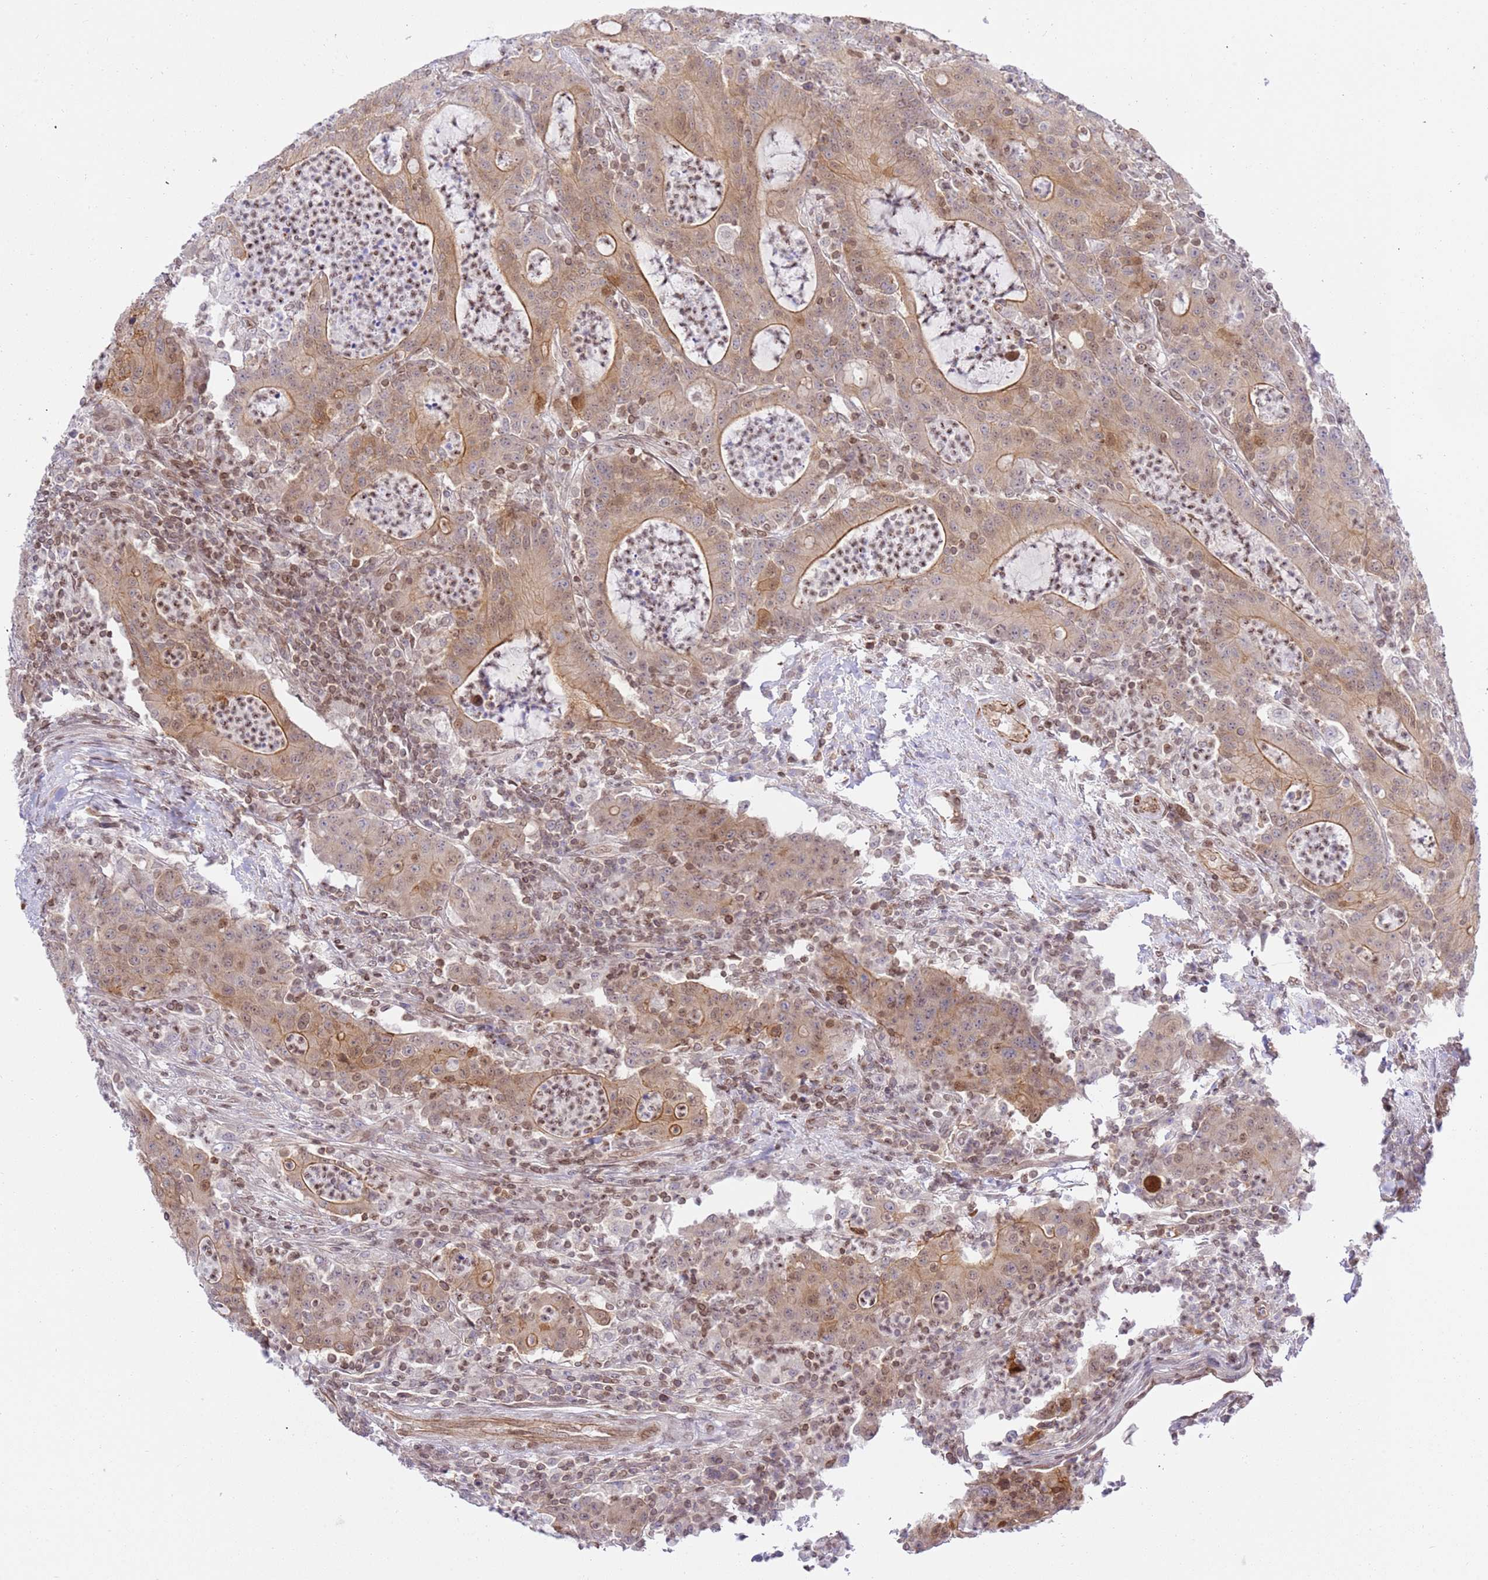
{"staining": {"intensity": "moderate", "quantity": ">75%", "location": "cytoplasmic/membranous,nuclear"}, "tissue": "colorectal cancer", "cell_type": "Tumor cells", "image_type": "cancer", "snomed": [{"axis": "morphology", "description": "Adenocarcinoma, NOS"}, {"axis": "topography", "description": "Colon"}], "caption": "IHC of adenocarcinoma (colorectal) displays medium levels of moderate cytoplasmic/membranous and nuclear positivity in about >75% of tumor cells.", "gene": "TRIM37", "patient": {"sex": "male", "age": 83}}